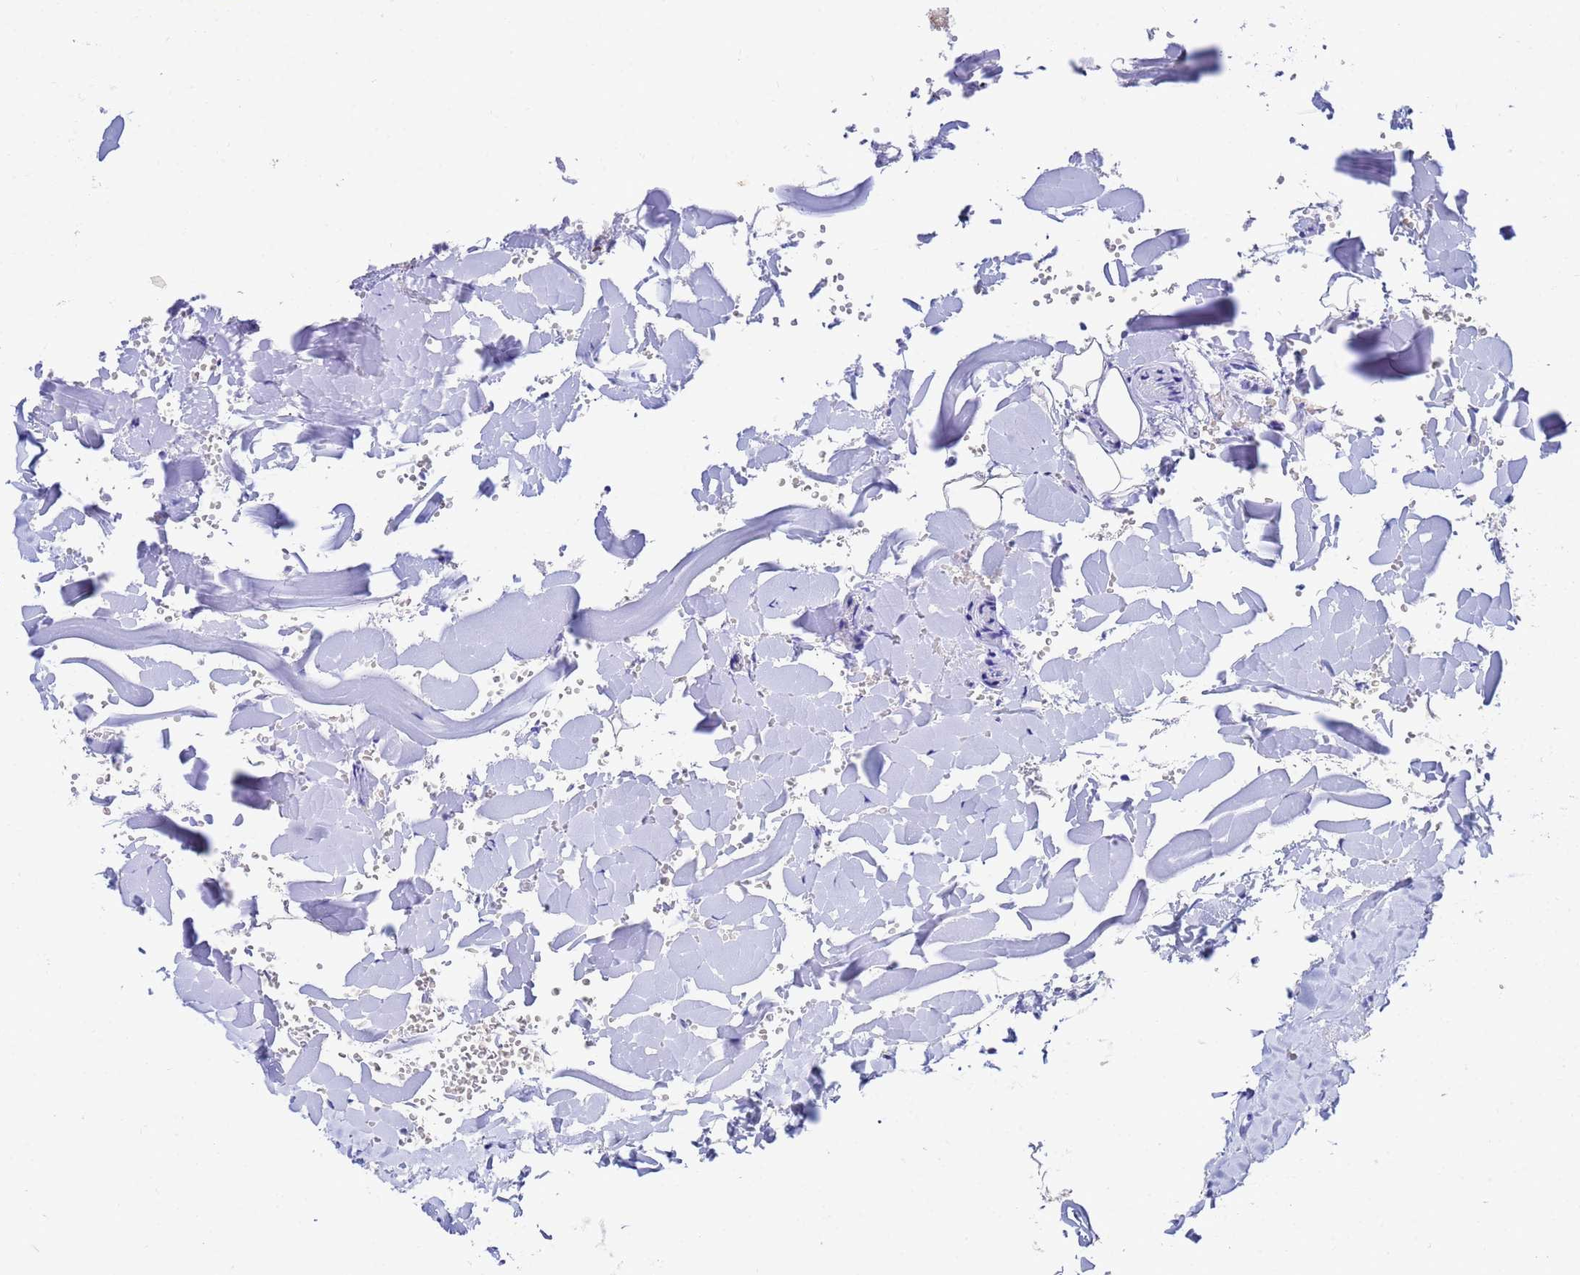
{"staining": {"intensity": "negative", "quantity": "none", "location": "none"}, "tissue": "gallbladder", "cell_type": "Glandular cells", "image_type": "normal", "snomed": [{"axis": "morphology", "description": "Normal tissue, NOS"}, {"axis": "topography", "description": "Gallbladder"}], "caption": "Histopathology image shows no protein expression in glandular cells of benign gallbladder.", "gene": "C2orf72", "patient": {"sex": "female", "age": 47}}